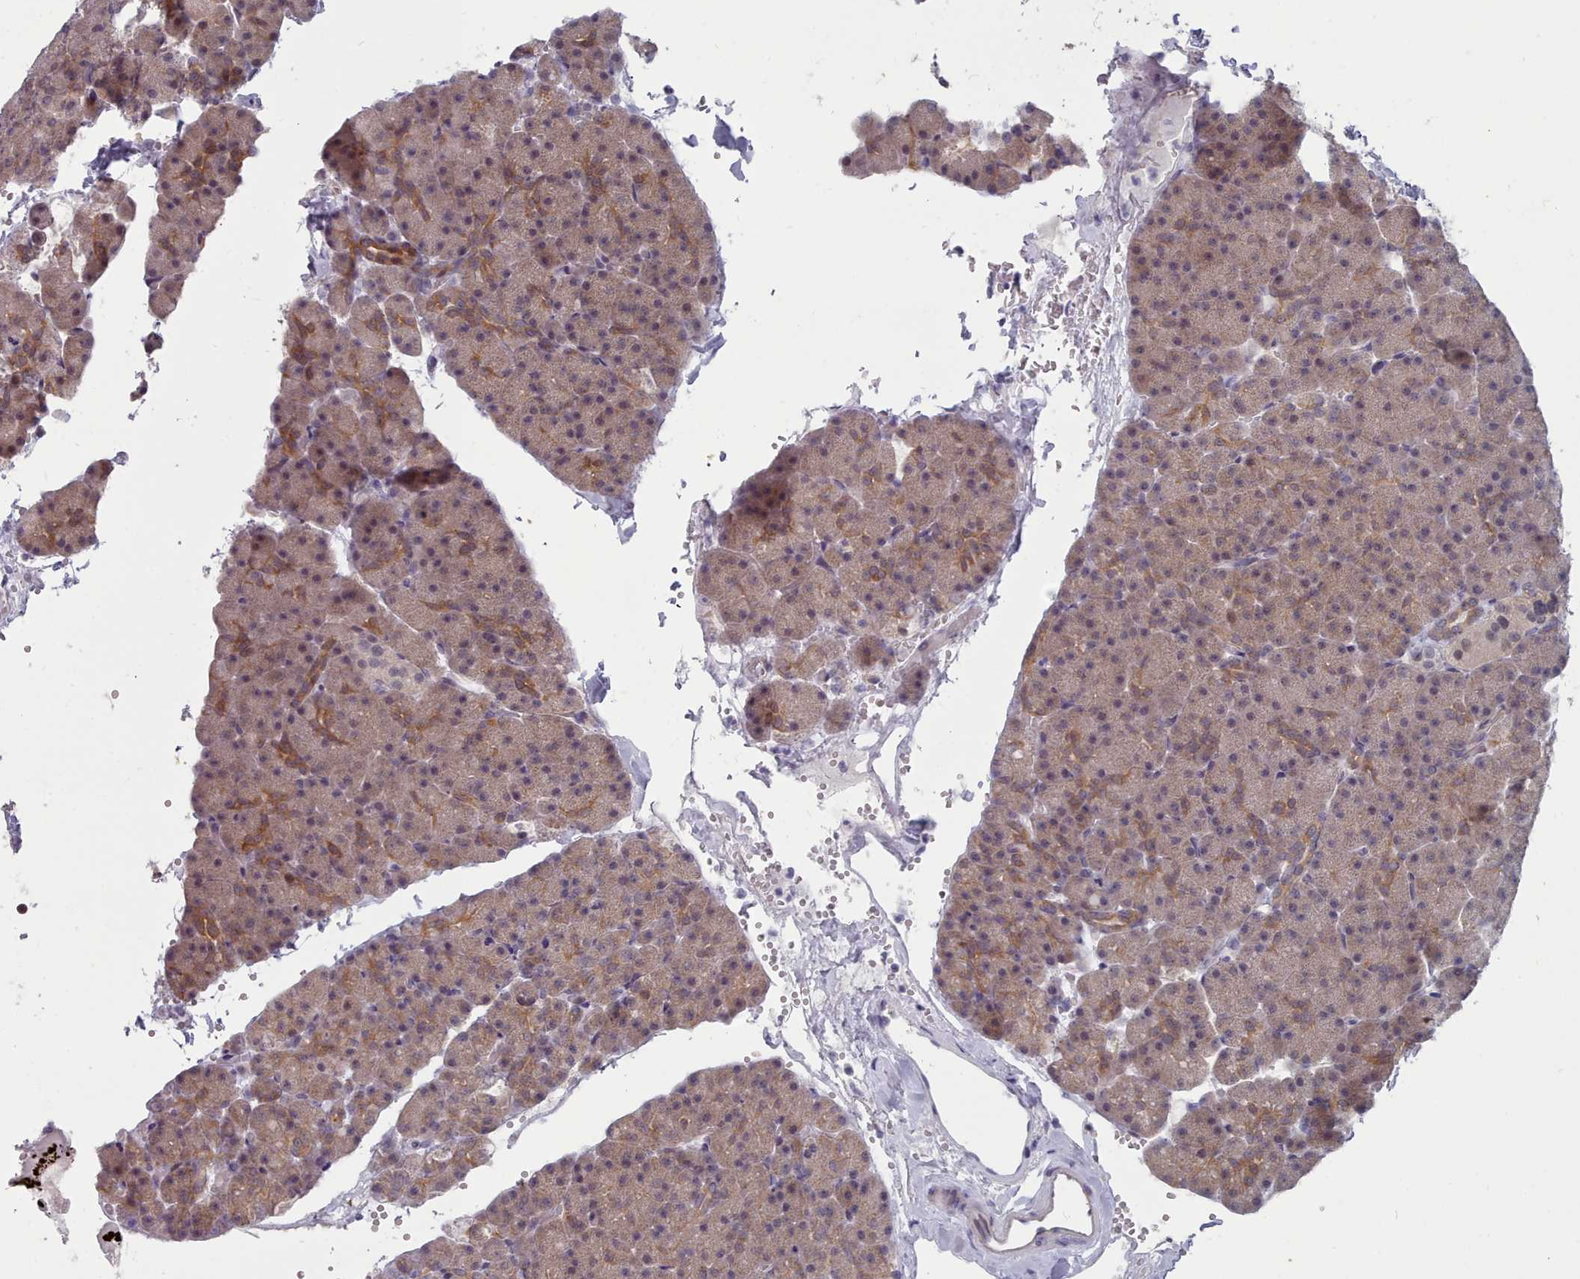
{"staining": {"intensity": "moderate", "quantity": "25%-75%", "location": "cytoplasmic/membranous,nuclear"}, "tissue": "pancreas", "cell_type": "Exocrine glandular cells", "image_type": "normal", "snomed": [{"axis": "morphology", "description": "Normal tissue, NOS"}, {"axis": "topography", "description": "Pancreas"}], "caption": "Immunohistochemistry micrograph of unremarkable human pancreas stained for a protein (brown), which displays medium levels of moderate cytoplasmic/membranous,nuclear staining in approximately 25%-75% of exocrine glandular cells.", "gene": "GINS1", "patient": {"sex": "male", "age": 36}}